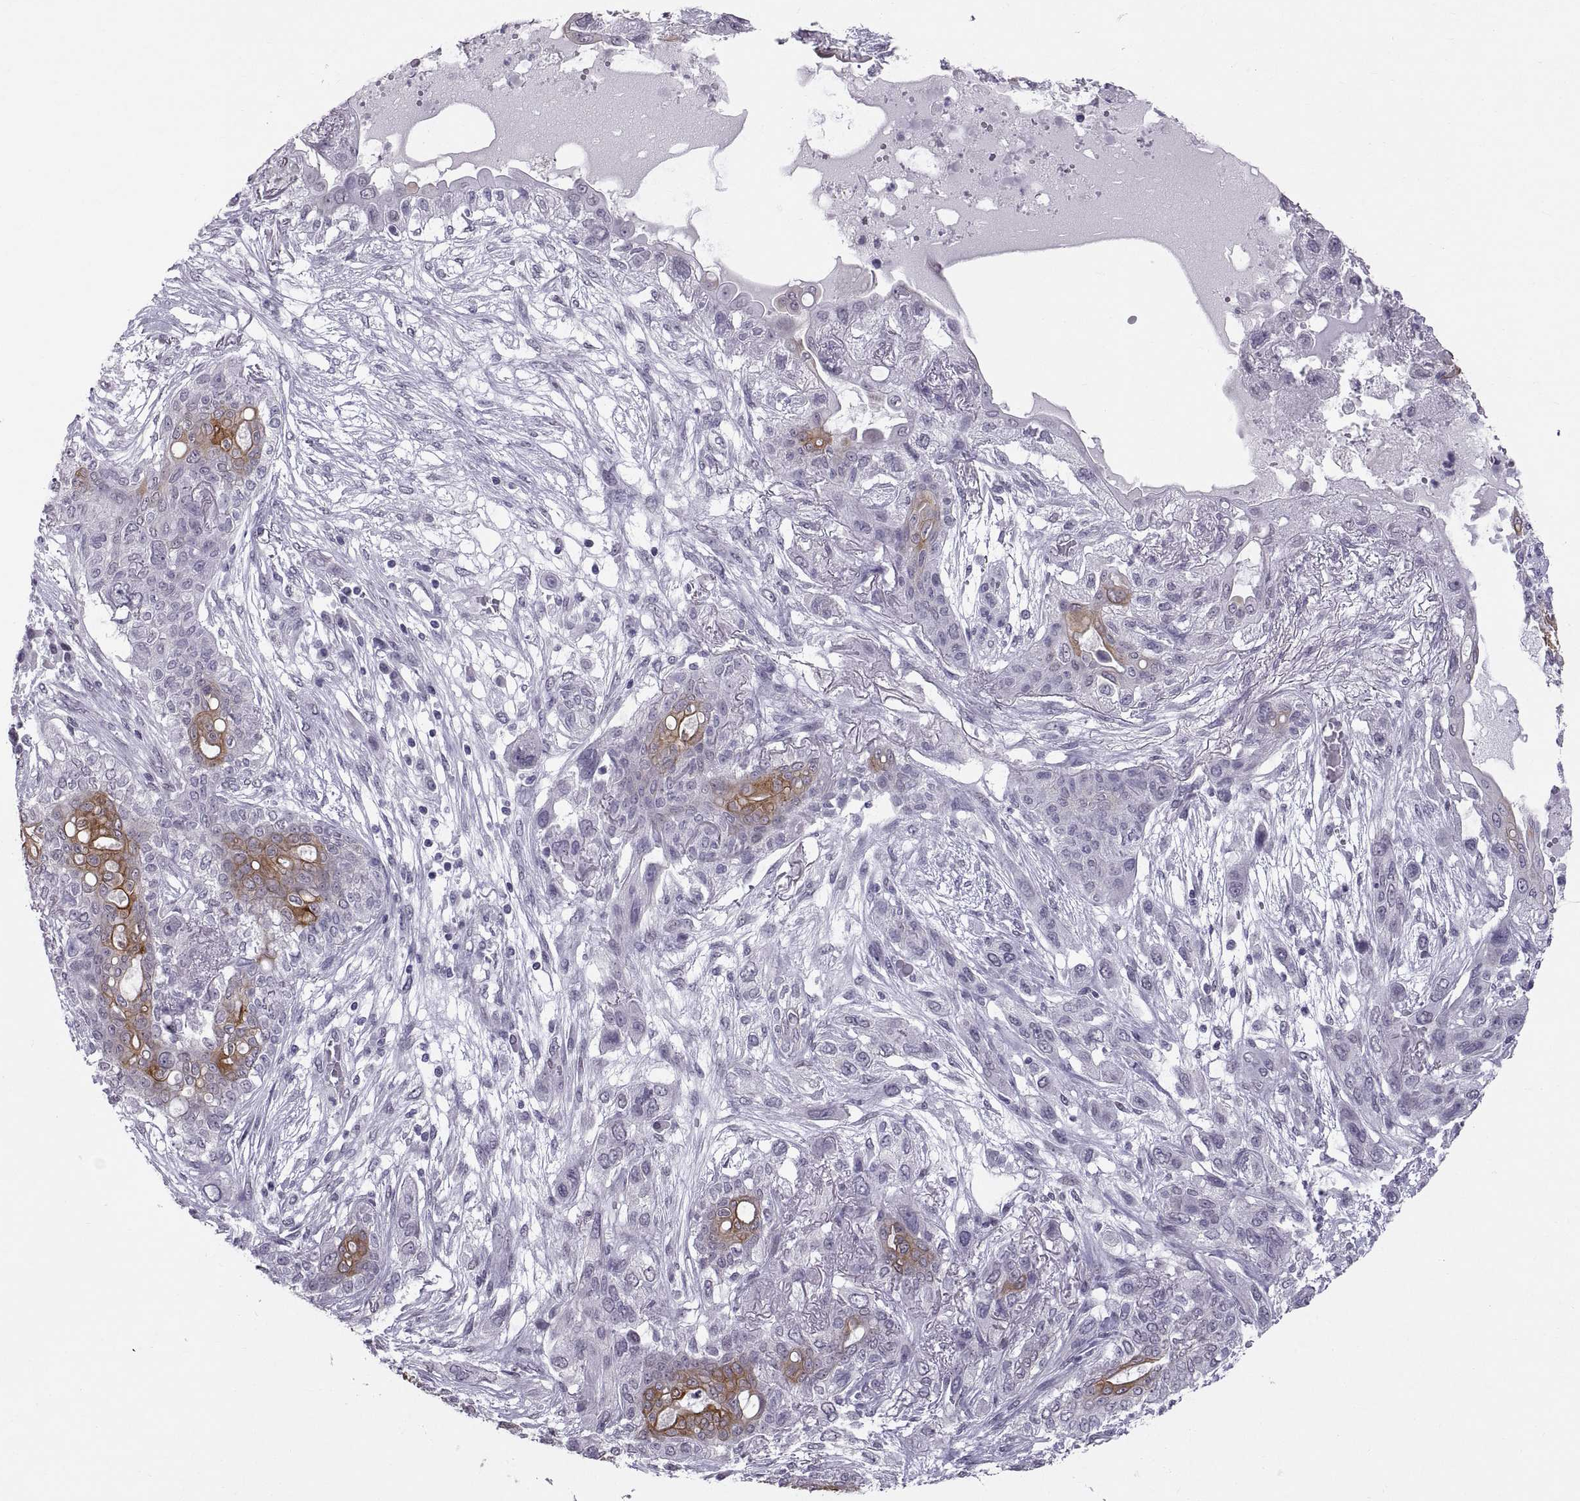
{"staining": {"intensity": "moderate", "quantity": "<25%", "location": "cytoplasmic/membranous"}, "tissue": "lung cancer", "cell_type": "Tumor cells", "image_type": "cancer", "snomed": [{"axis": "morphology", "description": "Squamous cell carcinoma, NOS"}, {"axis": "topography", "description": "Lung"}], "caption": "A low amount of moderate cytoplasmic/membranous expression is seen in about <25% of tumor cells in lung cancer (squamous cell carcinoma) tissue.", "gene": "KRT77", "patient": {"sex": "female", "age": 70}}